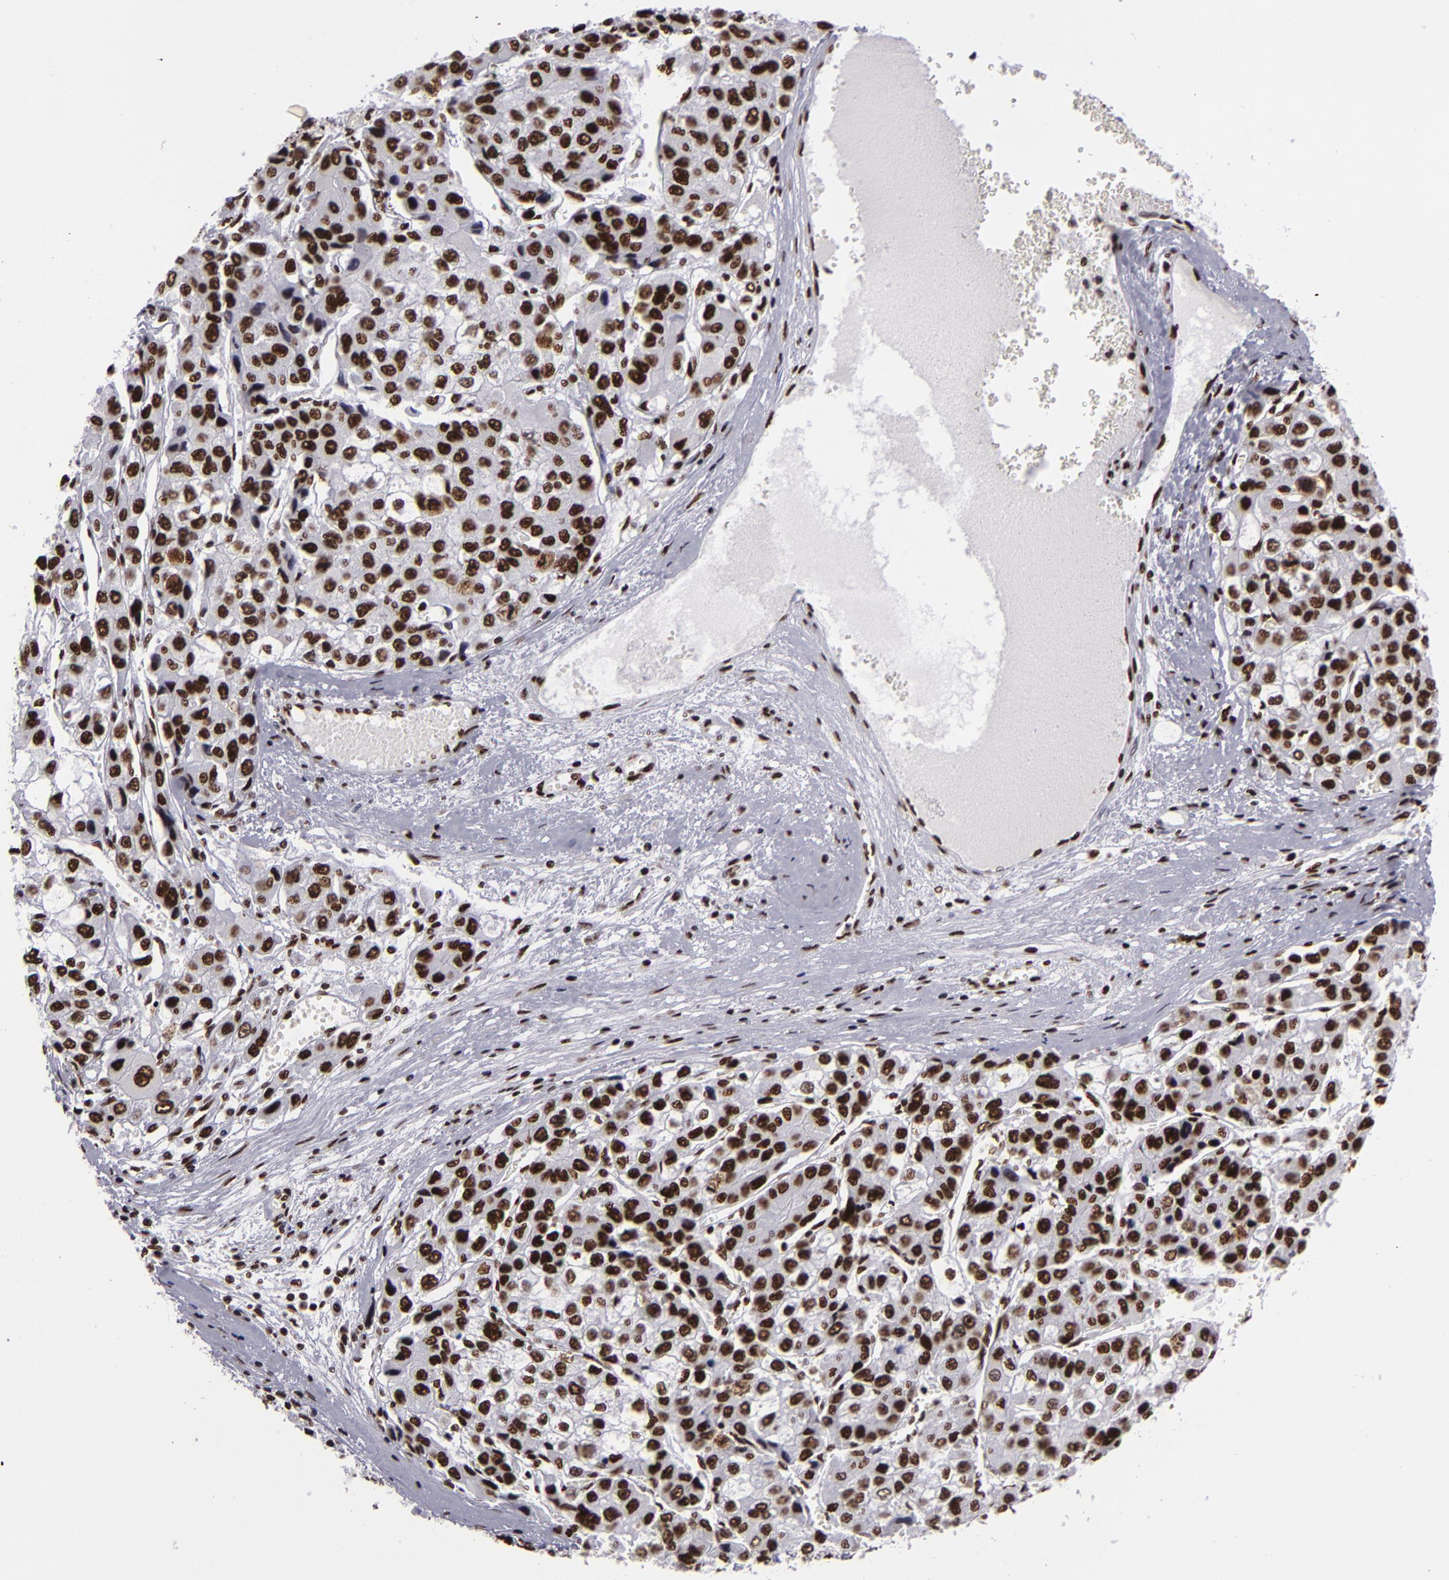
{"staining": {"intensity": "strong", "quantity": ">75%", "location": "nuclear"}, "tissue": "liver cancer", "cell_type": "Tumor cells", "image_type": "cancer", "snomed": [{"axis": "morphology", "description": "Carcinoma, Hepatocellular, NOS"}, {"axis": "topography", "description": "Liver"}], "caption": "Protein staining displays strong nuclear positivity in about >75% of tumor cells in hepatocellular carcinoma (liver).", "gene": "SAFB", "patient": {"sex": "female", "age": 66}}